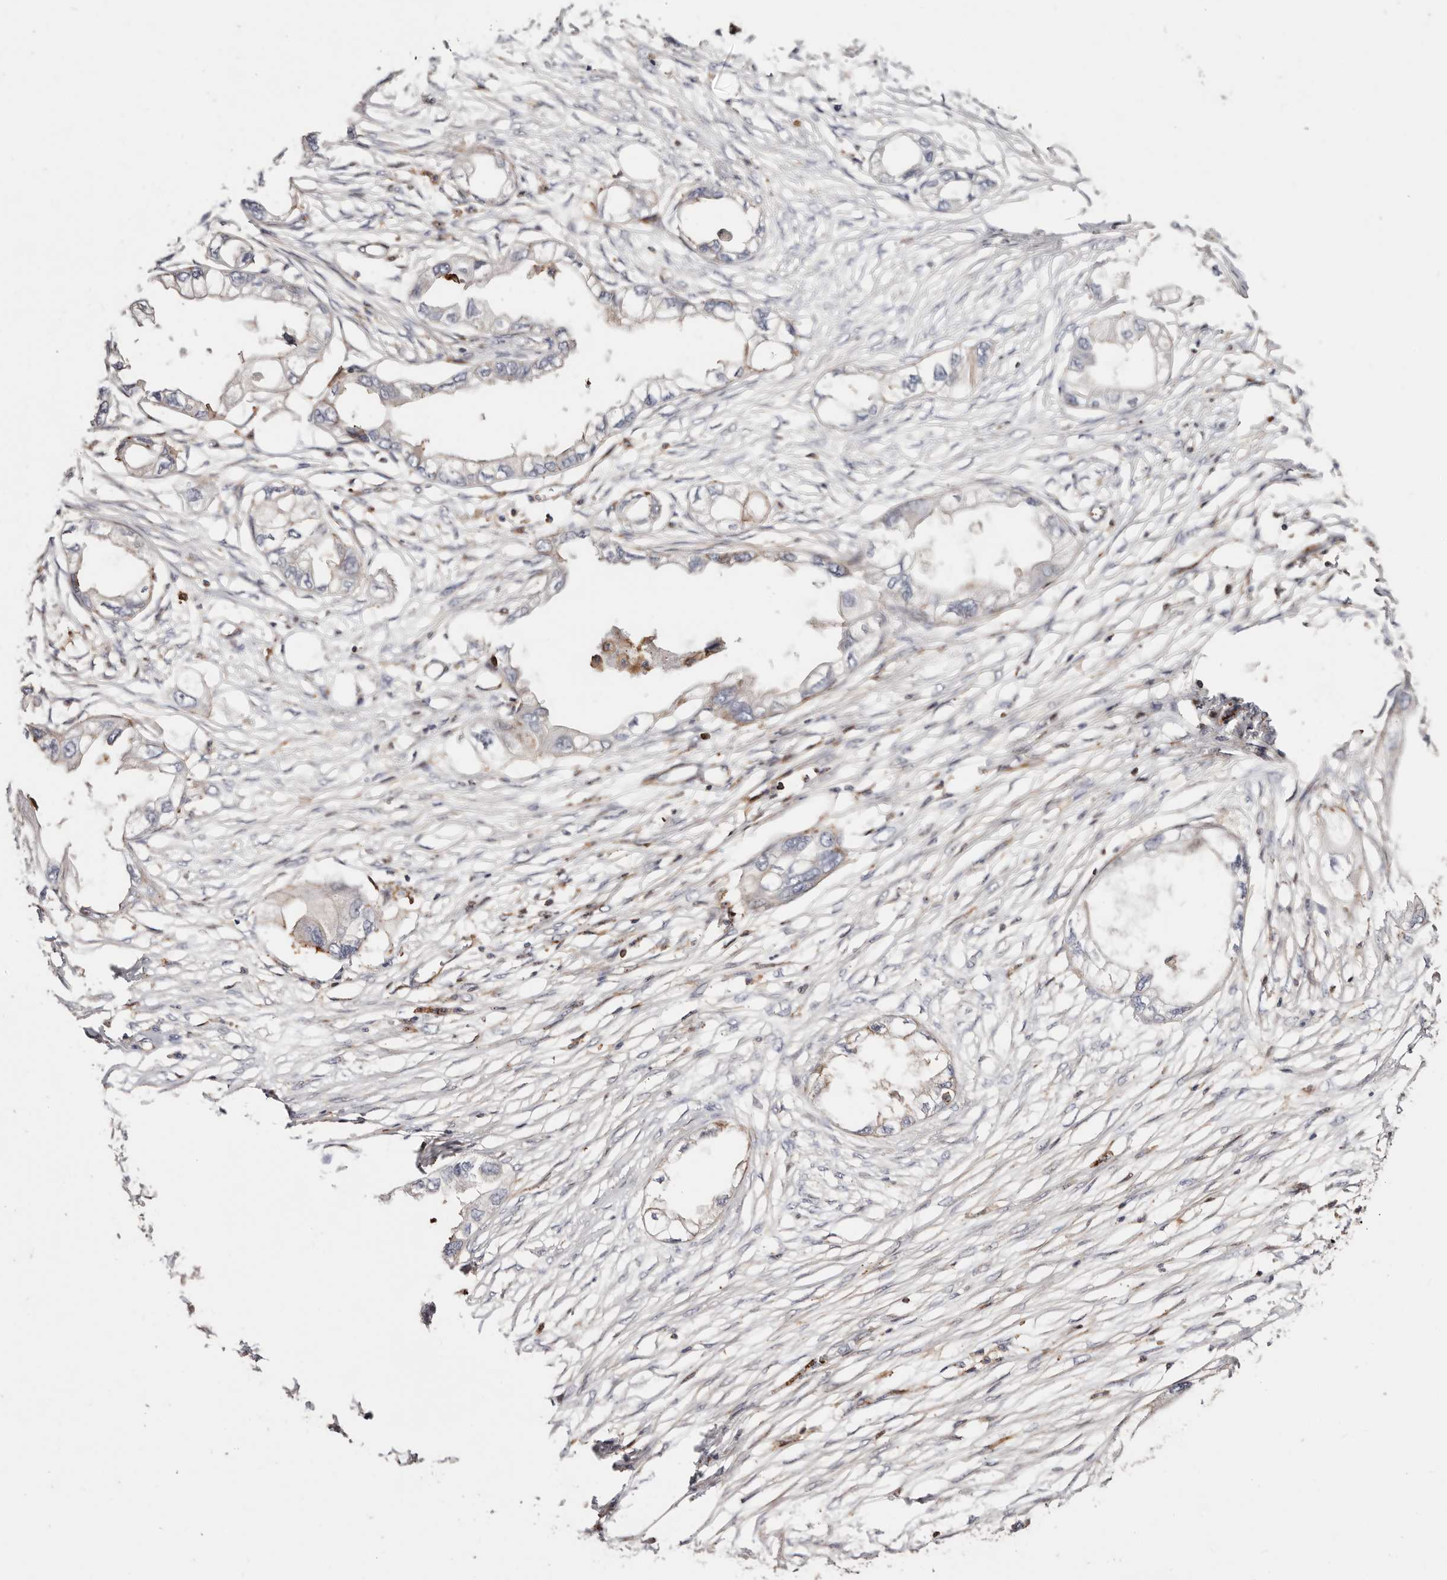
{"staining": {"intensity": "negative", "quantity": "none", "location": "none"}, "tissue": "endometrial cancer", "cell_type": "Tumor cells", "image_type": "cancer", "snomed": [{"axis": "morphology", "description": "Adenocarcinoma, NOS"}, {"axis": "morphology", "description": "Adenocarcinoma, metastatic, NOS"}, {"axis": "topography", "description": "Adipose tissue"}, {"axis": "topography", "description": "Endometrium"}], "caption": "Tumor cells show no significant protein staining in endometrial cancer (metastatic adenocarcinoma). The staining is performed using DAB (3,3'-diaminobenzidine) brown chromogen with nuclei counter-stained in using hematoxylin.", "gene": "PTPN22", "patient": {"sex": "female", "age": 67}}